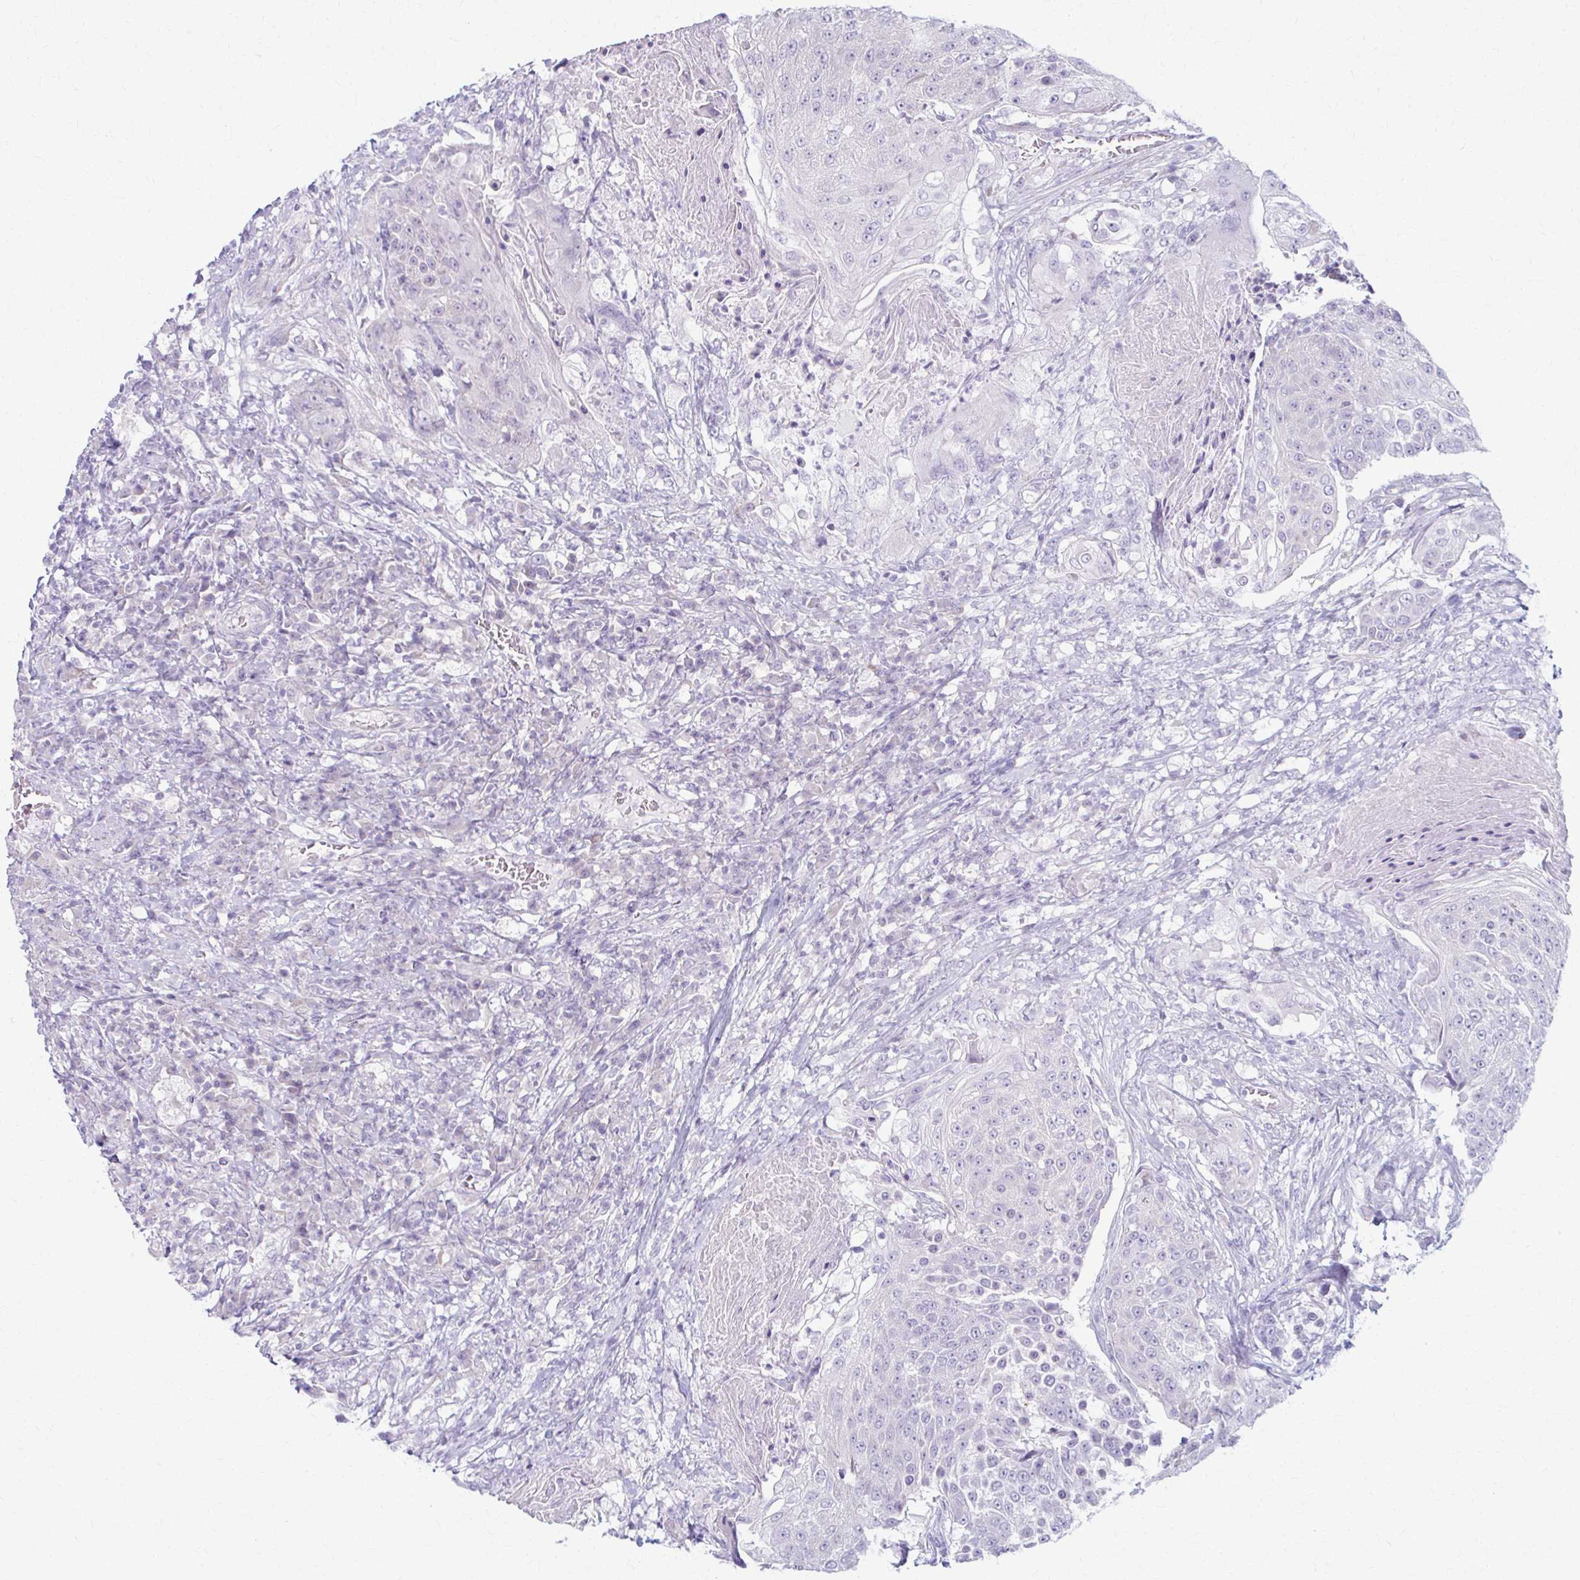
{"staining": {"intensity": "negative", "quantity": "none", "location": "none"}, "tissue": "urothelial cancer", "cell_type": "Tumor cells", "image_type": "cancer", "snomed": [{"axis": "morphology", "description": "Urothelial carcinoma, High grade"}, {"axis": "topography", "description": "Urinary bladder"}], "caption": "Tumor cells are negative for protein expression in human urothelial cancer.", "gene": "PRKRA", "patient": {"sex": "female", "age": 63}}